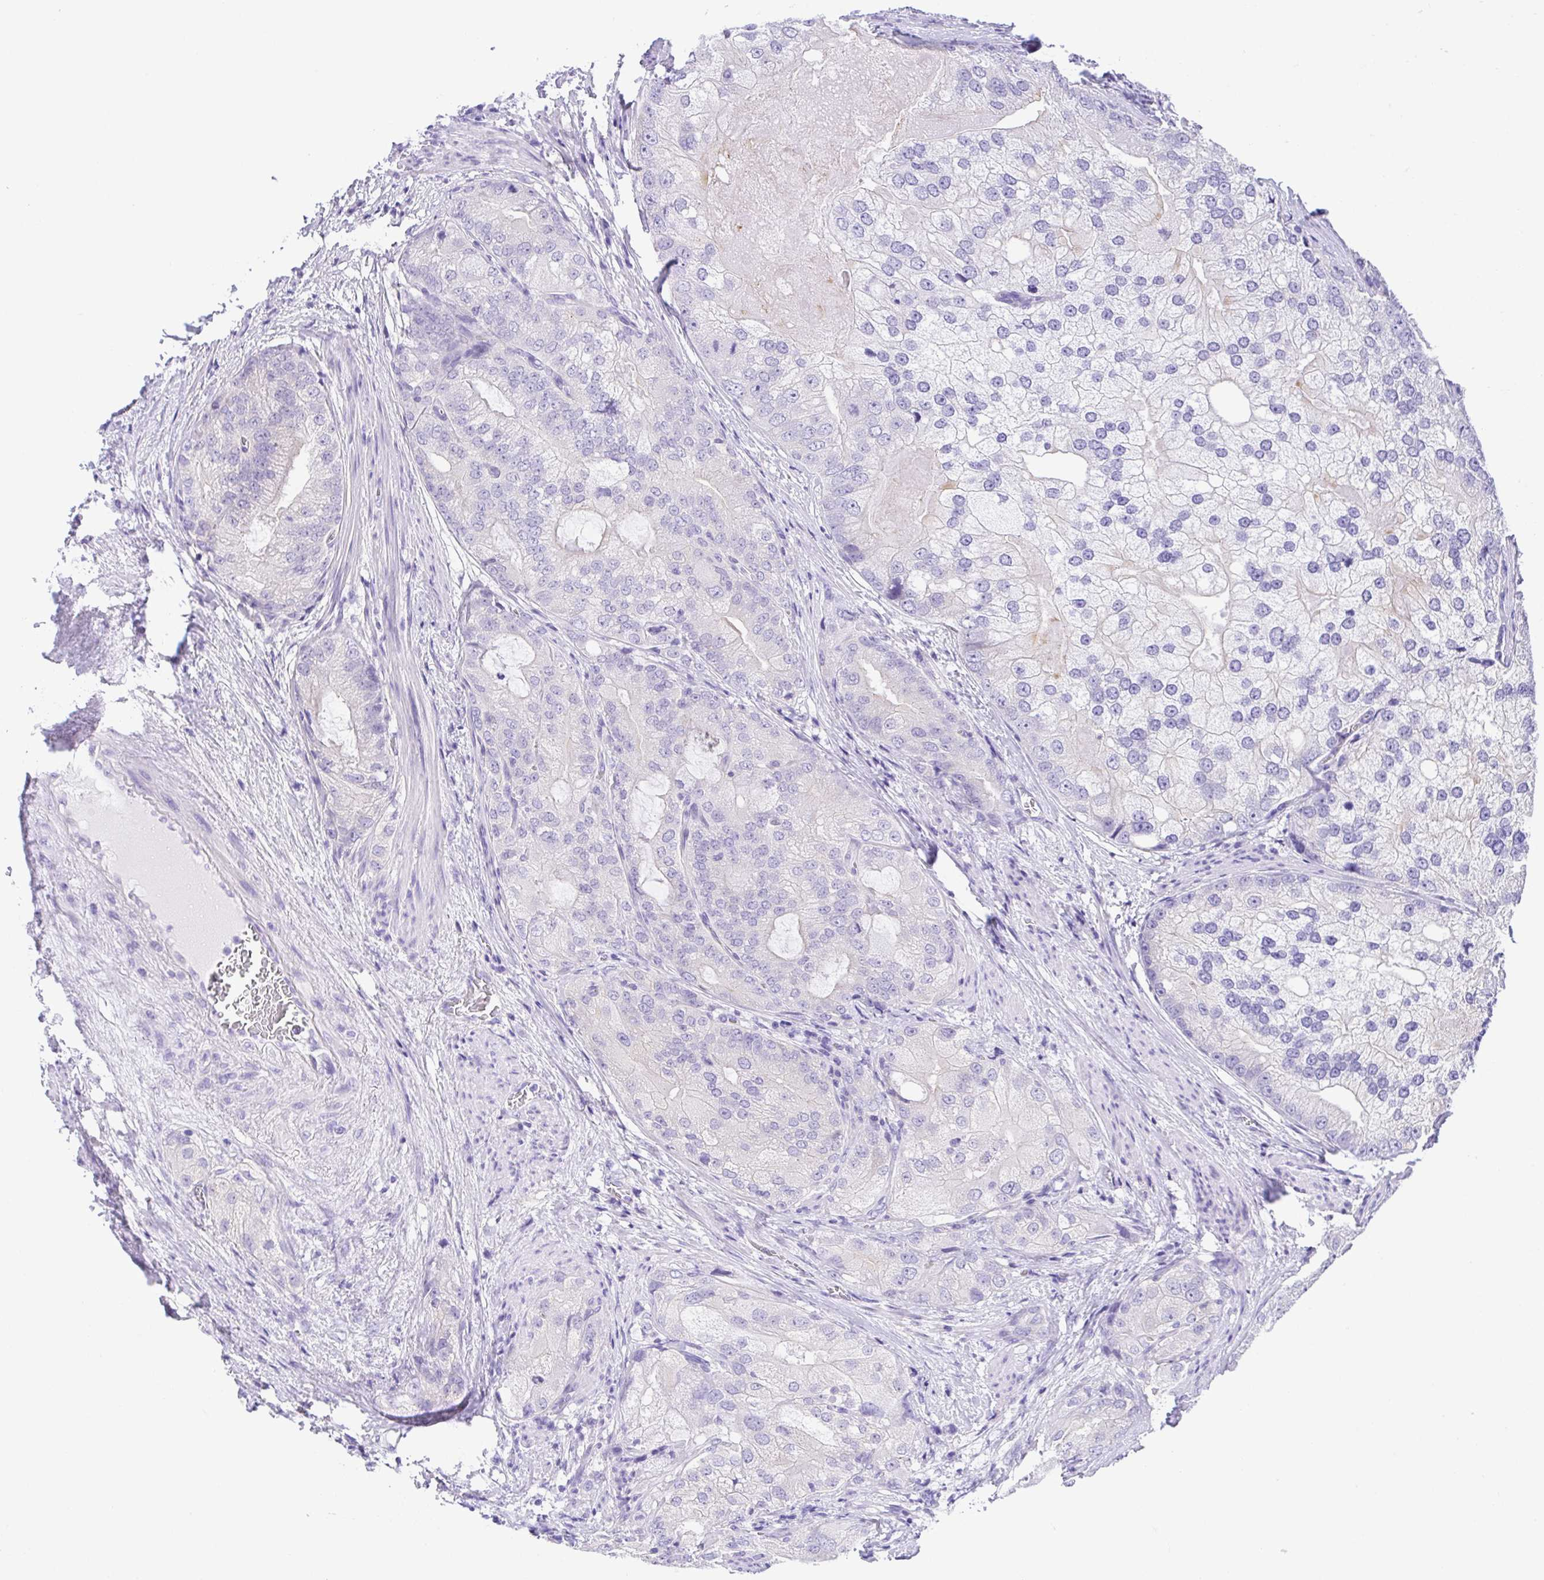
{"staining": {"intensity": "negative", "quantity": "none", "location": "none"}, "tissue": "prostate cancer", "cell_type": "Tumor cells", "image_type": "cancer", "snomed": [{"axis": "morphology", "description": "Adenocarcinoma, High grade"}, {"axis": "topography", "description": "Prostate"}], "caption": "The micrograph reveals no significant expression in tumor cells of prostate cancer.", "gene": "LUZP4", "patient": {"sex": "male", "age": 70}}